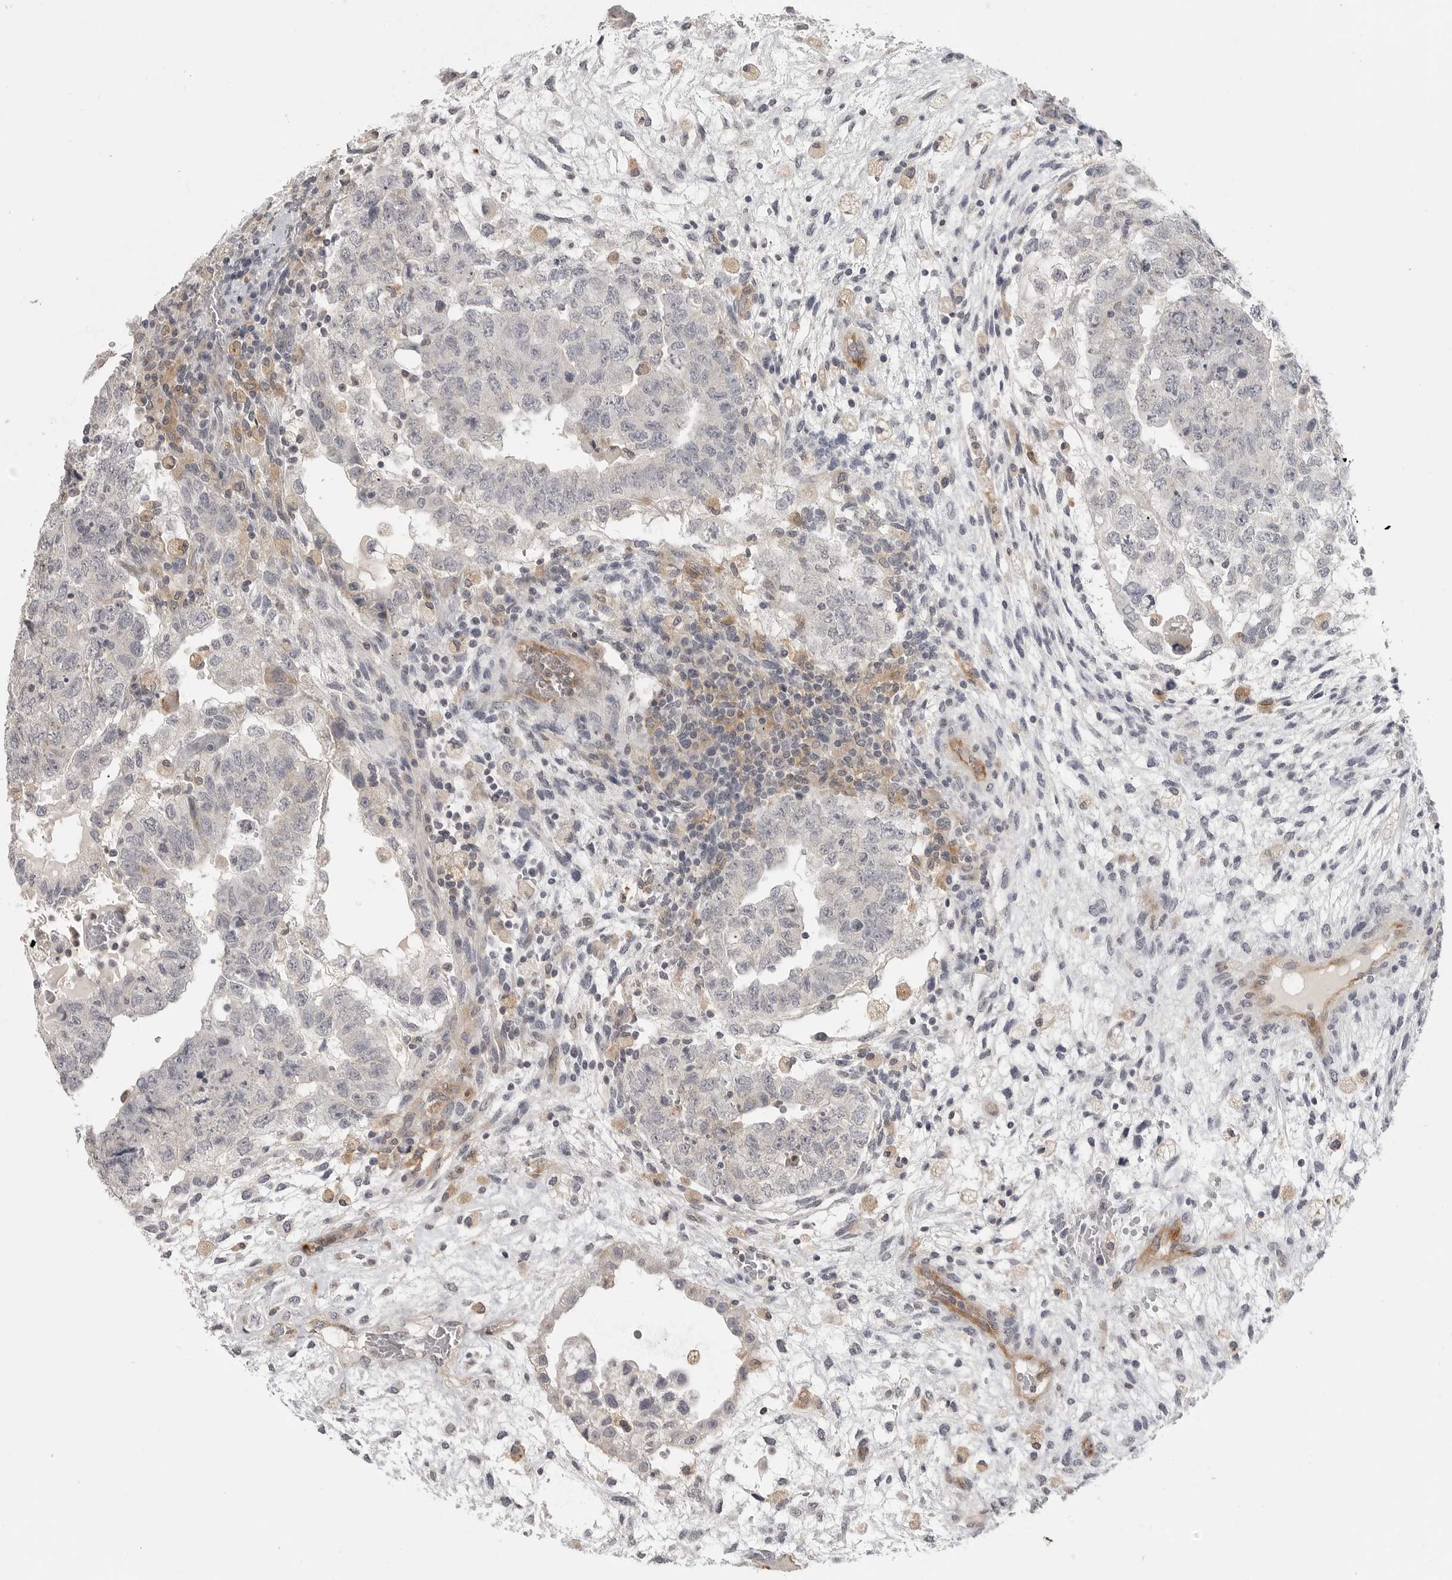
{"staining": {"intensity": "negative", "quantity": "none", "location": "none"}, "tissue": "testis cancer", "cell_type": "Tumor cells", "image_type": "cancer", "snomed": [{"axis": "morphology", "description": "Carcinoma, Embryonal, NOS"}, {"axis": "topography", "description": "Testis"}], "caption": "A high-resolution micrograph shows IHC staining of testis embryonal carcinoma, which displays no significant positivity in tumor cells. (Stains: DAB (3,3'-diaminobenzidine) immunohistochemistry (IHC) with hematoxylin counter stain, Microscopy: brightfield microscopy at high magnification).", "gene": "IFNGR1", "patient": {"sex": "male", "age": 36}}